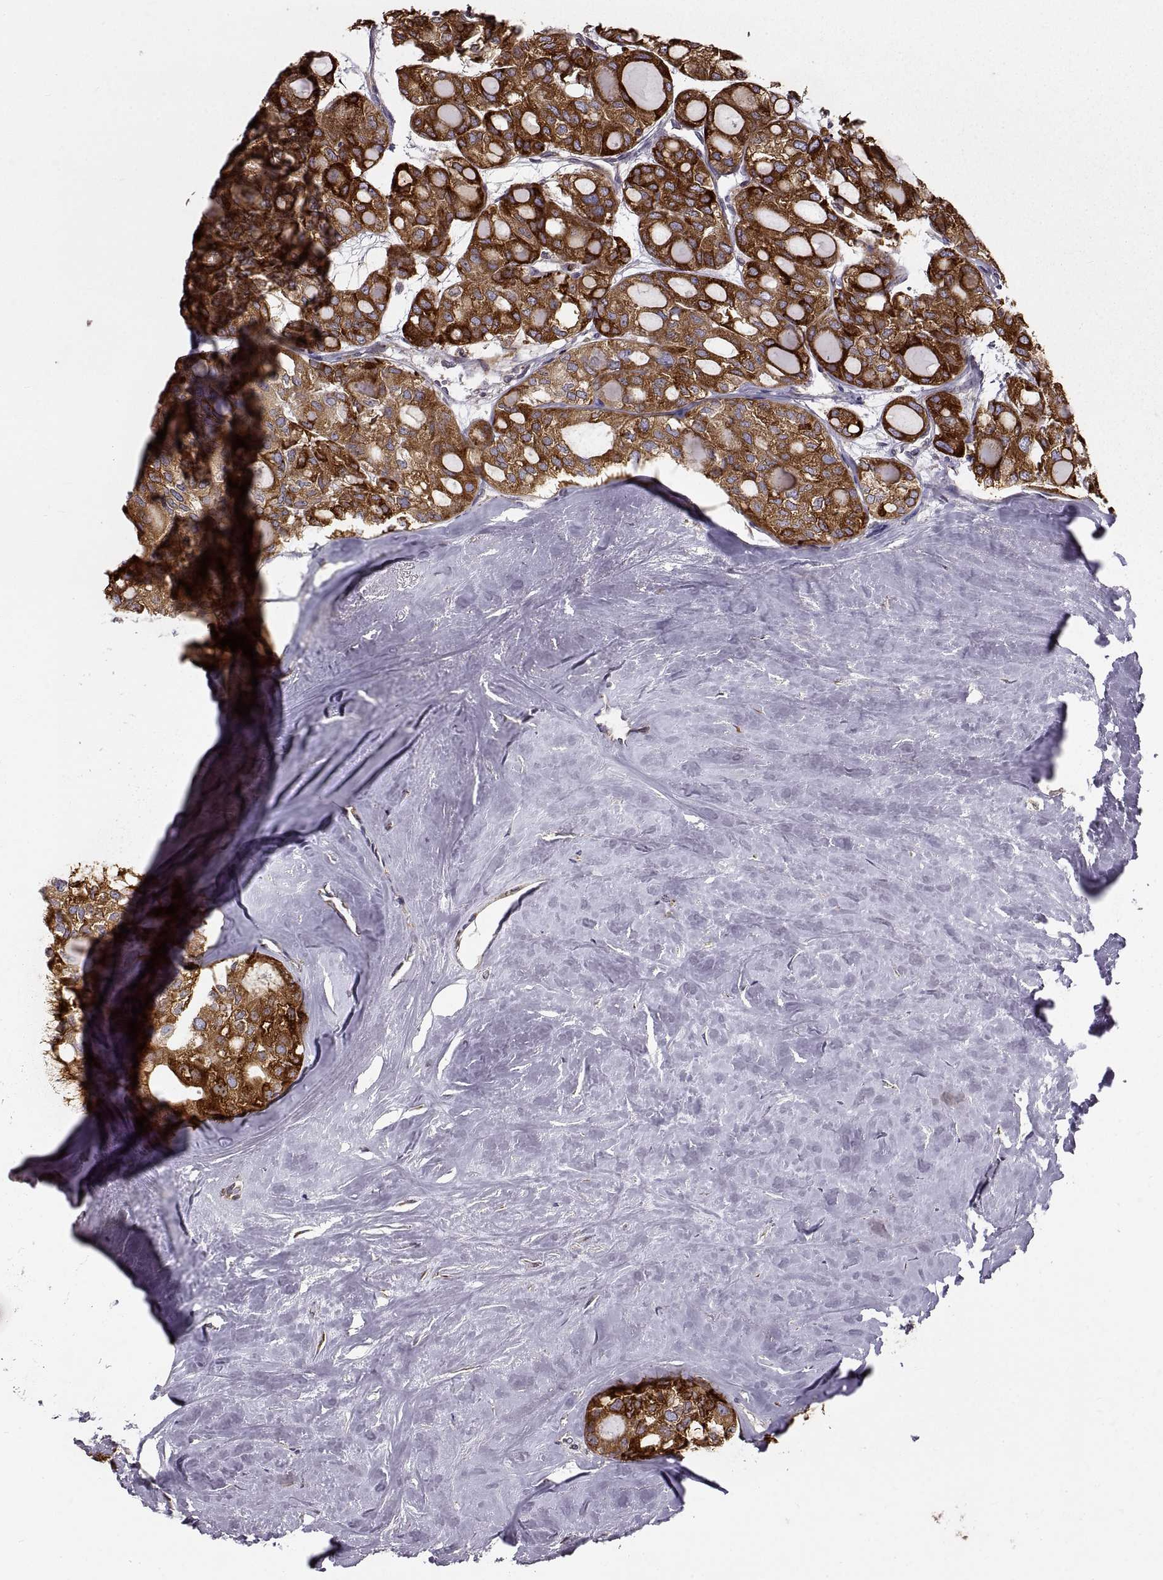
{"staining": {"intensity": "strong", "quantity": ">75%", "location": "cytoplasmic/membranous"}, "tissue": "thyroid cancer", "cell_type": "Tumor cells", "image_type": "cancer", "snomed": [{"axis": "morphology", "description": "Follicular adenoma carcinoma, NOS"}, {"axis": "topography", "description": "Thyroid gland"}], "caption": "This is a histology image of immunohistochemistry (IHC) staining of thyroid cancer, which shows strong expression in the cytoplasmic/membranous of tumor cells.", "gene": "PLEKHB2", "patient": {"sex": "male", "age": 75}}